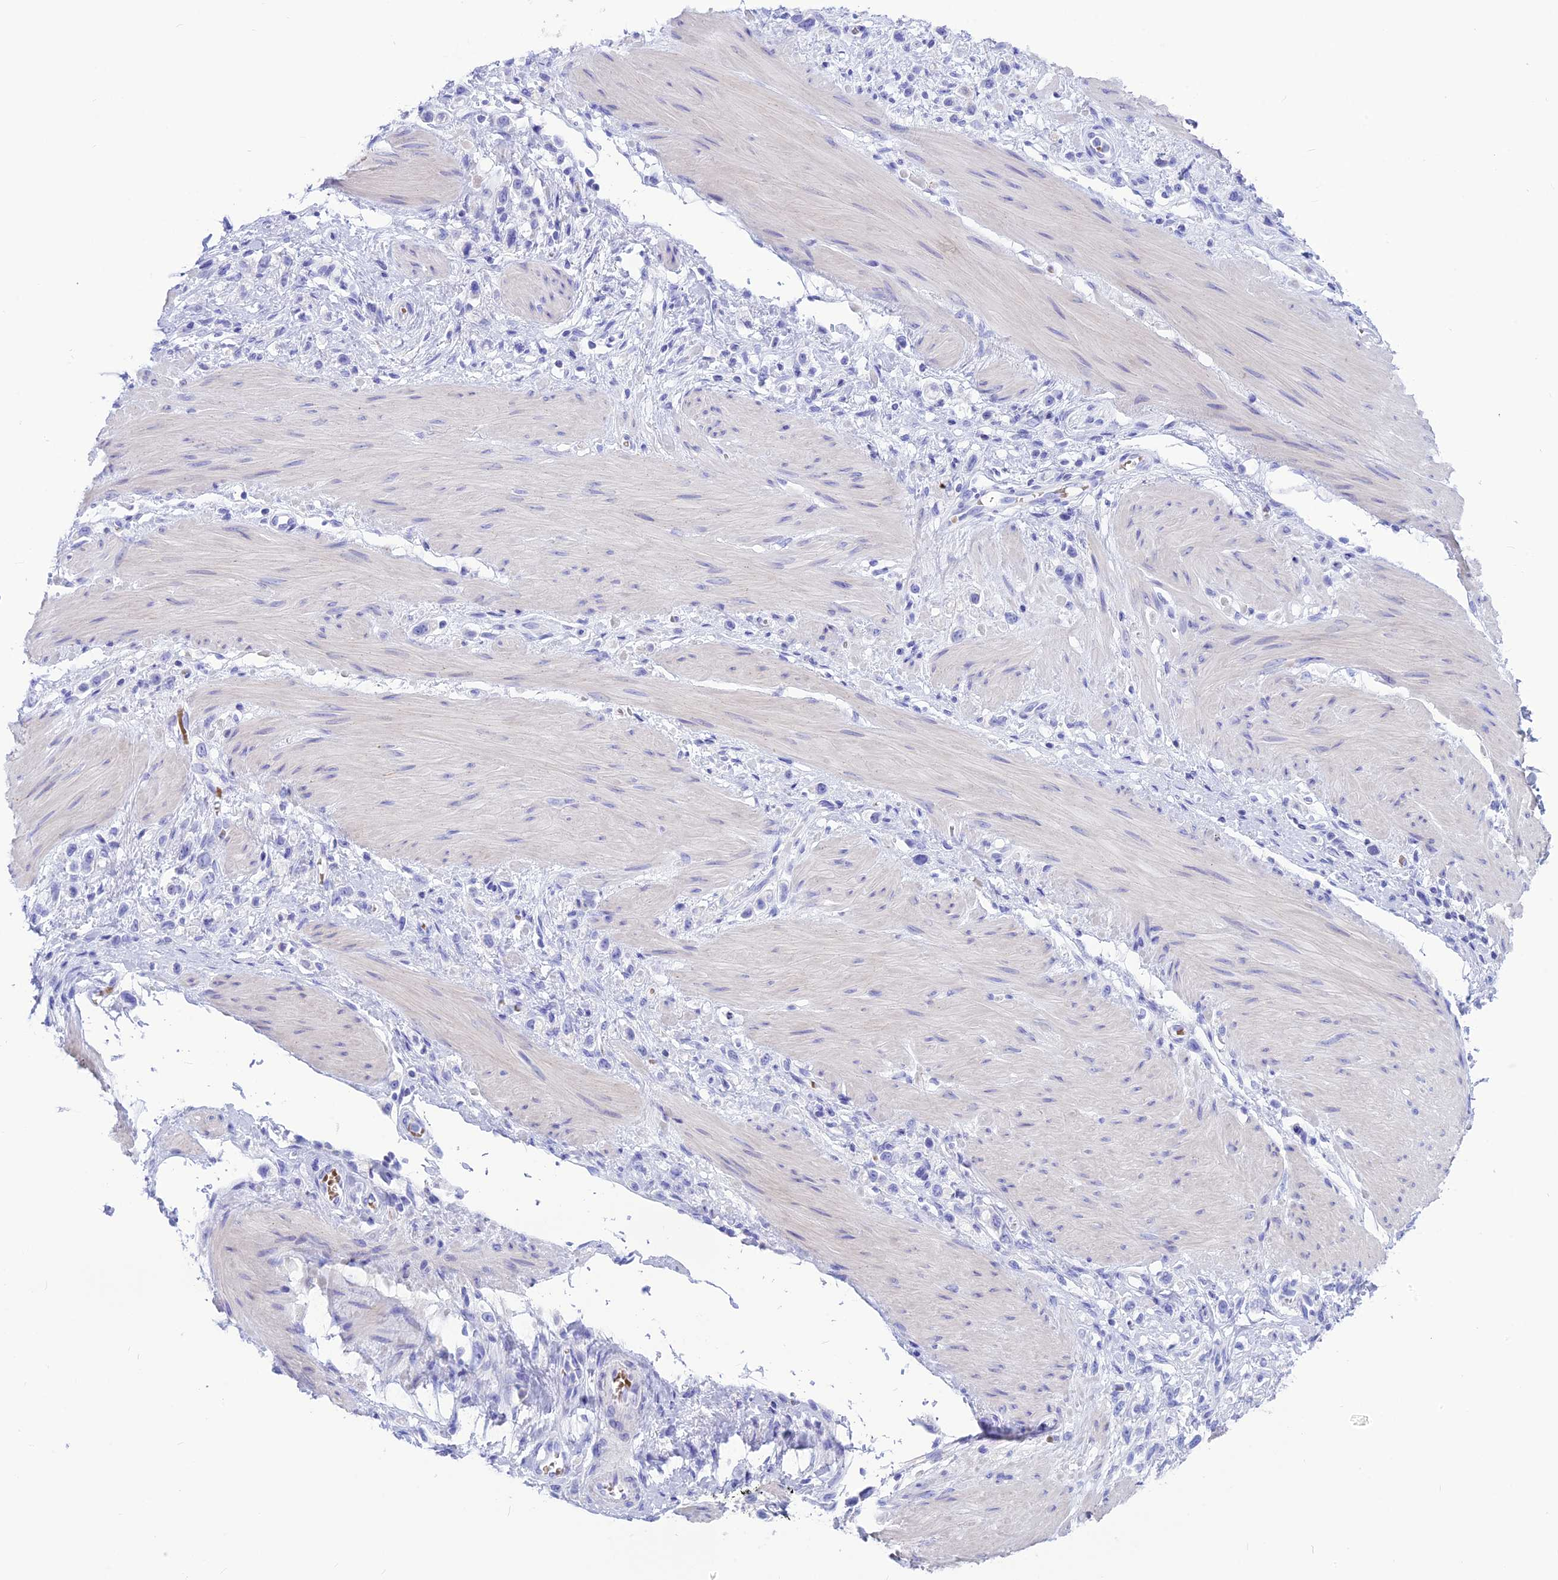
{"staining": {"intensity": "negative", "quantity": "none", "location": "none"}, "tissue": "stomach cancer", "cell_type": "Tumor cells", "image_type": "cancer", "snomed": [{"axis": "morphology", "description": "Adenocarcinoma, NOS"}, {"axis": "topography", "description": "Stomach"}], "caption": "Immunohistochemistry of human stomach adenocarcinoma exhibits no staining in tumor cells.", "gene": "GLYATL1", "patient": {"sex": "female", "age": 65}}